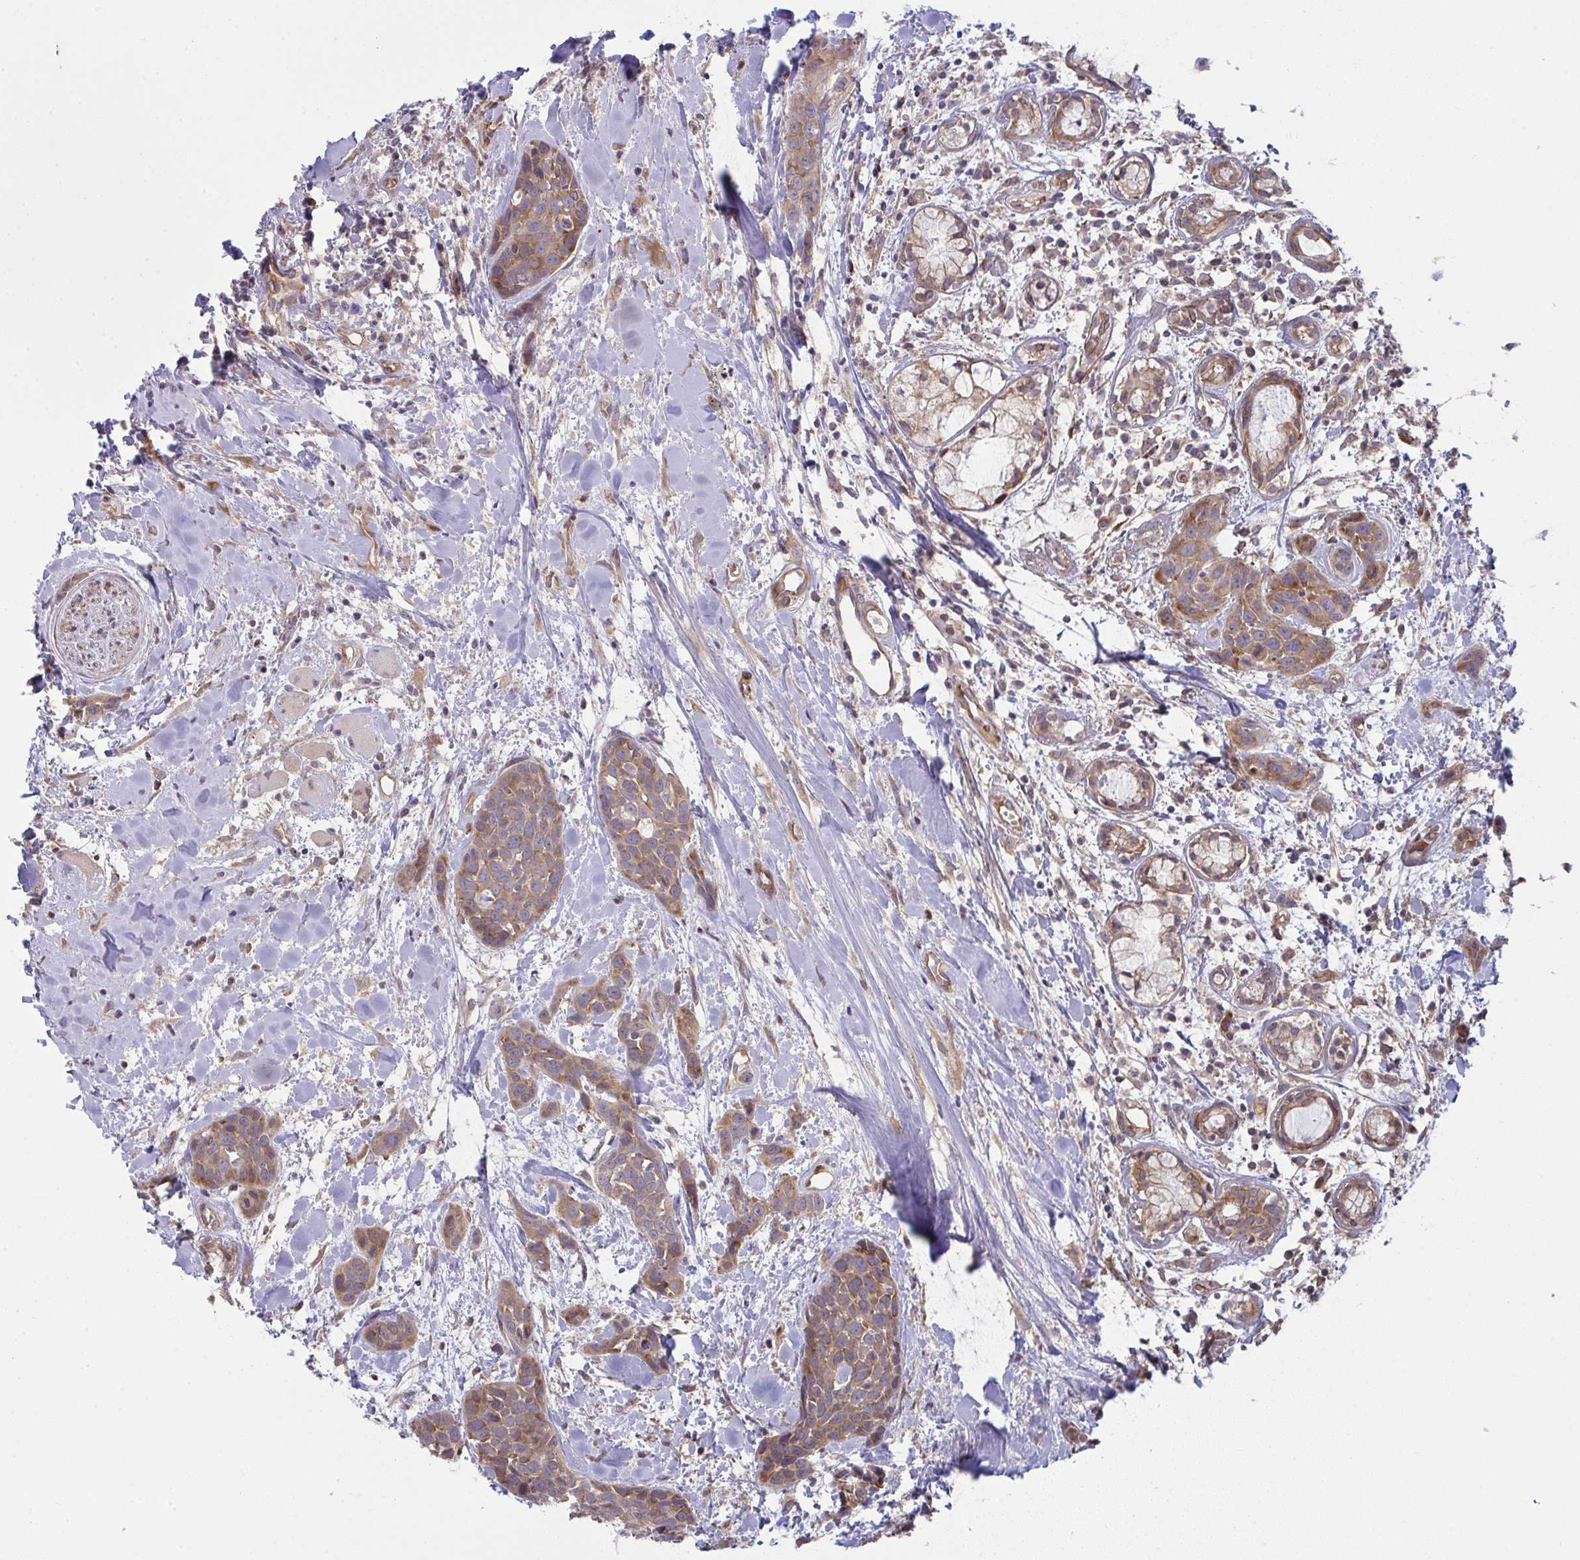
{"staining": {"intensity": "moderate", "quantity": ">75%", "location": "cytoplasmic/membranous"}, "tissue": "head and neck cancer", "cell_type": "Tumor cells", "image_type": "cancer", "snomed": [{"axis": "morphology", "description": "Squamous cell carcinoma, NOS"}, {"axis": "topography", "description": "Head-Neck"}], "caption": "Immunohistochemistry (DAB) staining of human head and neck cancer (squamous cell carcinoma) shows moderate cytoplasmic/membranous protein expression in about >75% of tumor cells.", "gene": "CASP9", "patient": {"sex": "female", "age": 50}}